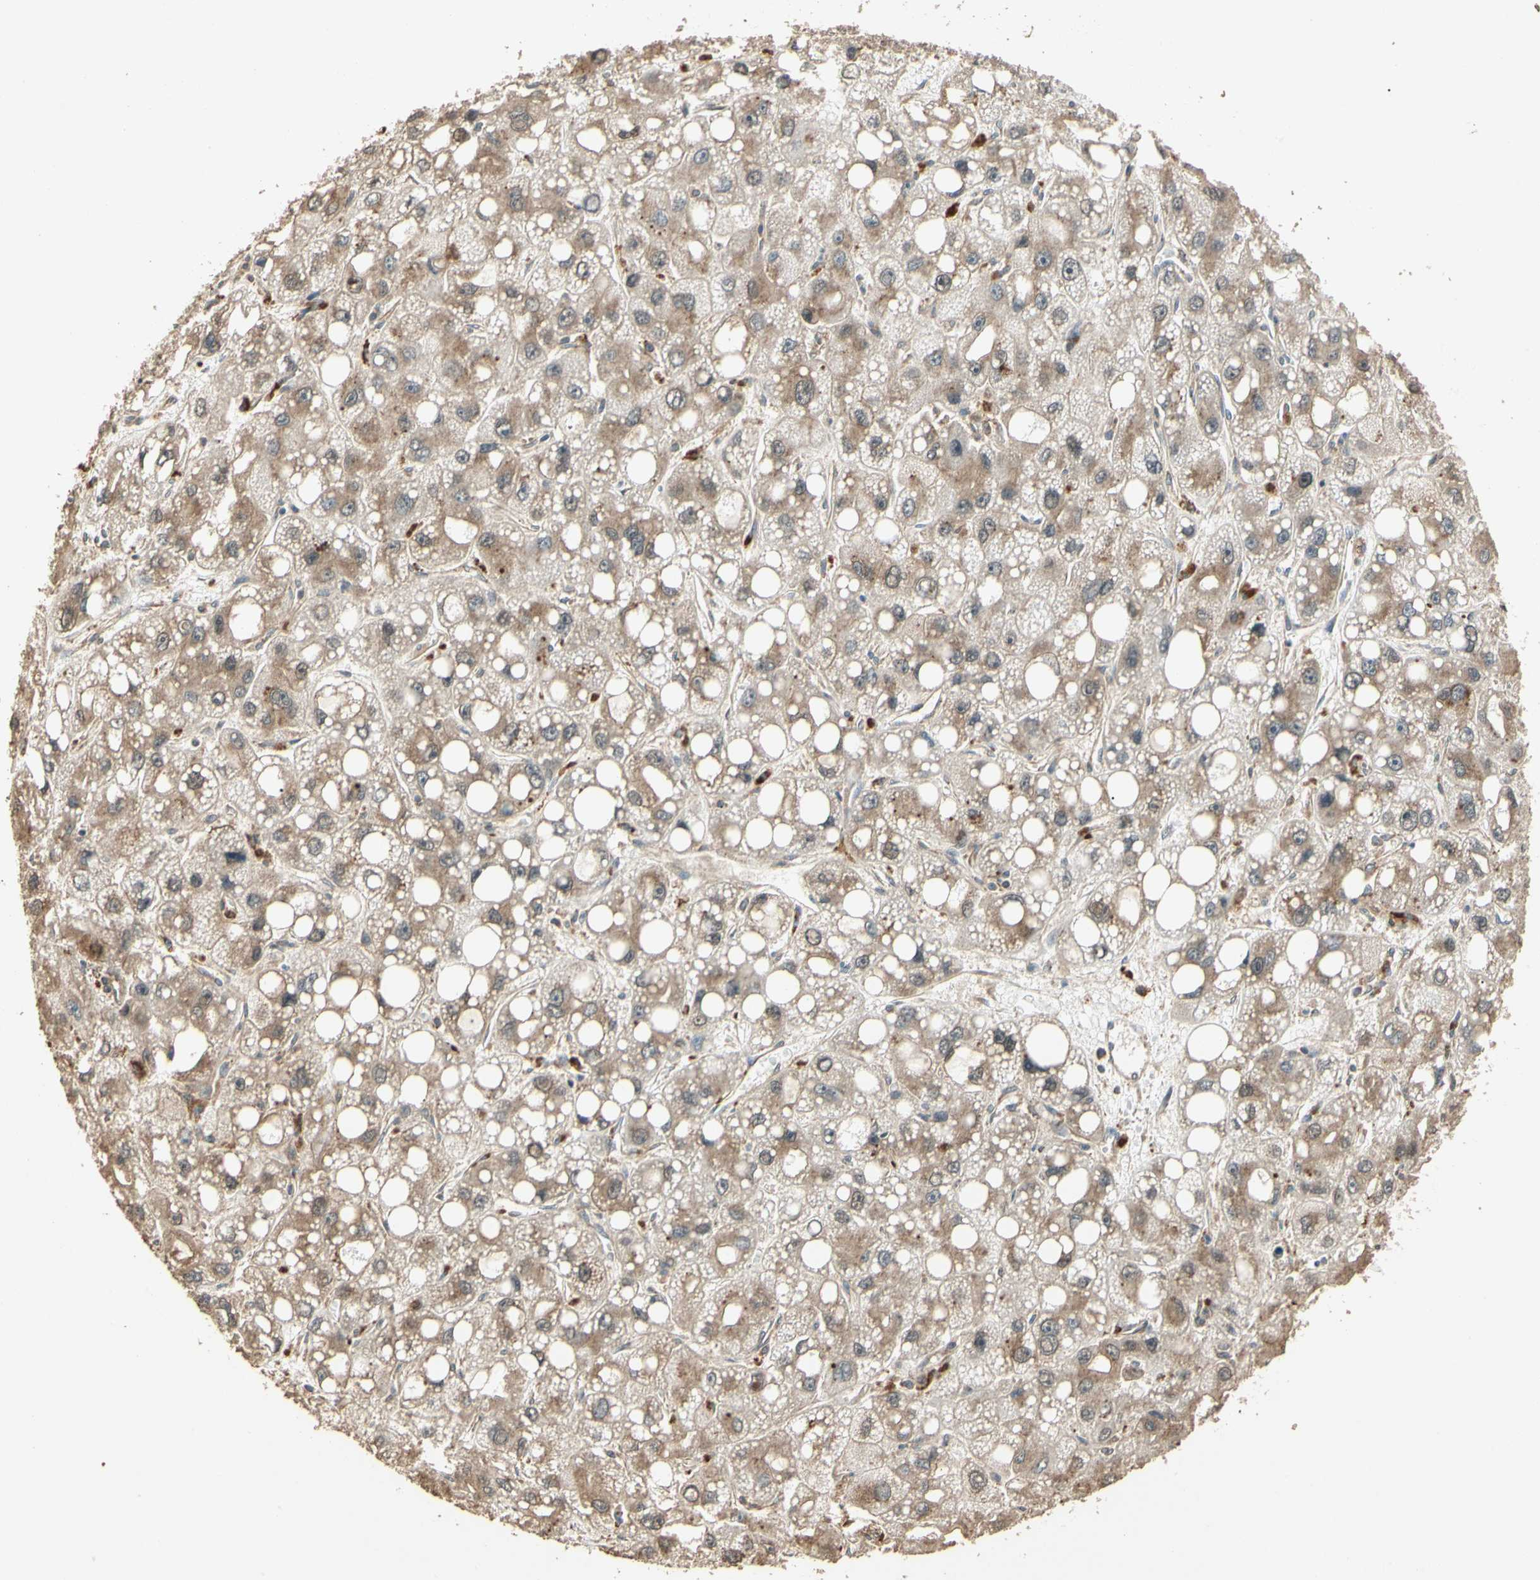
{"staining": {"intensity": "moderate", "quantity": ">75%", "location": "cytoplasmic/membranous"}, "tissue": "liver cancer", "cell_type": "Tumor cells", "image_type": "cancer", "snomed": [{"axis": "morphology", "description": "Carcinoma, Hepatocellular, NOS"}, {"axis": "topography", "description": "Liver"}], "caption": "Hepatocellular carcinoma (liver) stained for a protein (brown) shows moderate cytoplasmic/membranous positive positivity in approximately >75% of tumor cells.", "gene": "CCT7", "patient": {"sex": "male", "age": 55}}